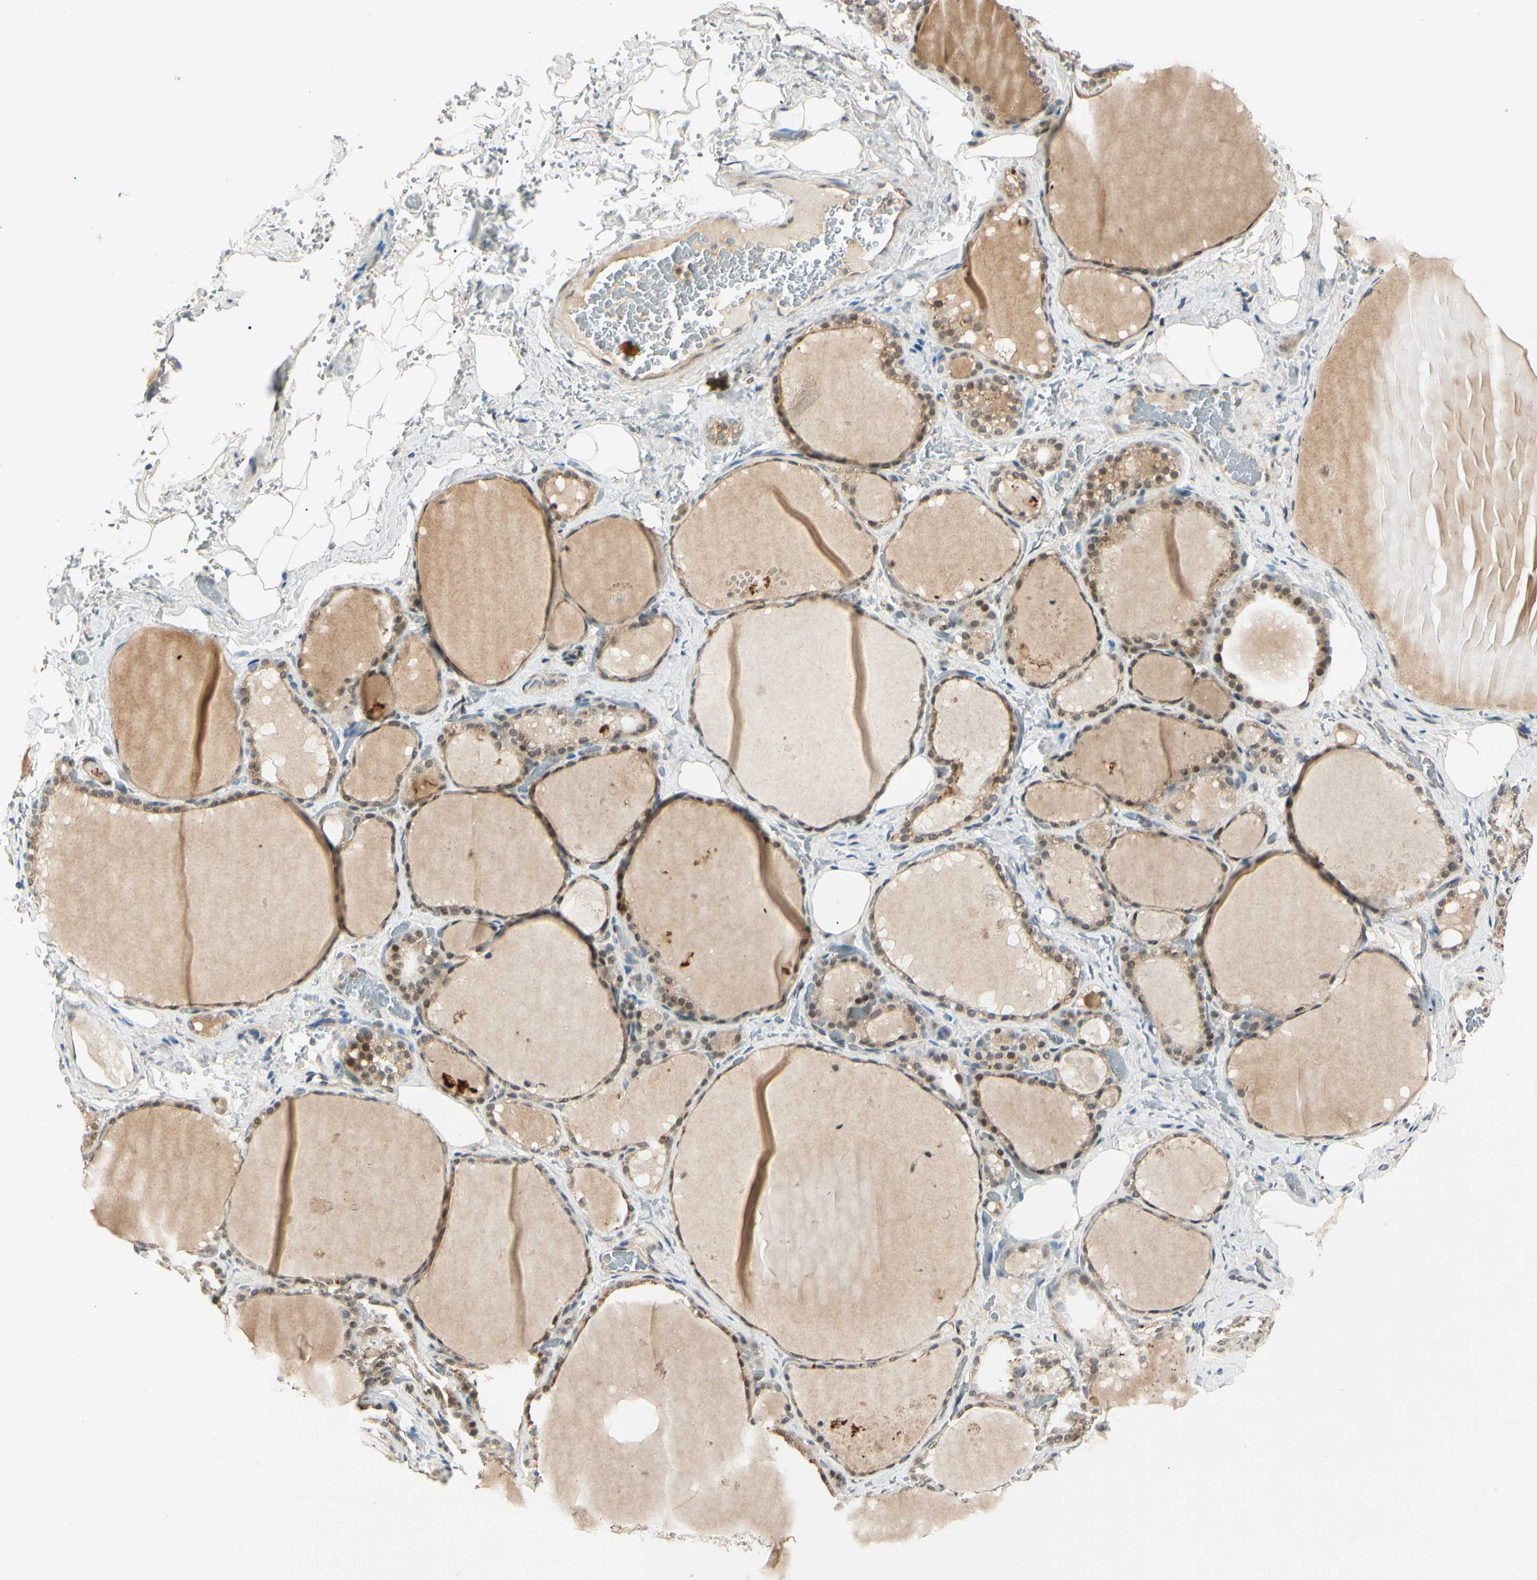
{"staining": {"intensity": "moderate", "quantity": ">75%", "location": "cytoplasmic/membranous,nuclear"}, "tissue": "thyroid gland", "cell_type": "Glandular cells", "image_type": "normal", "snomed": [{"axis": "morphology", "description": "Normal tissue, NOS"}, {"axis": "topography", "description": "Thyroid gland"}], "caption": "This image displays normal thyroid gland stained with immunohistochemistry to label a protein in brown. The cytoplasmic/membranous,nuclear of glandular cells show moderate positivity for the protein. Nuclei are counter-stained blue.", "gene": "ZSCAN12", "patient": {"sex": "male", "age": 61}}